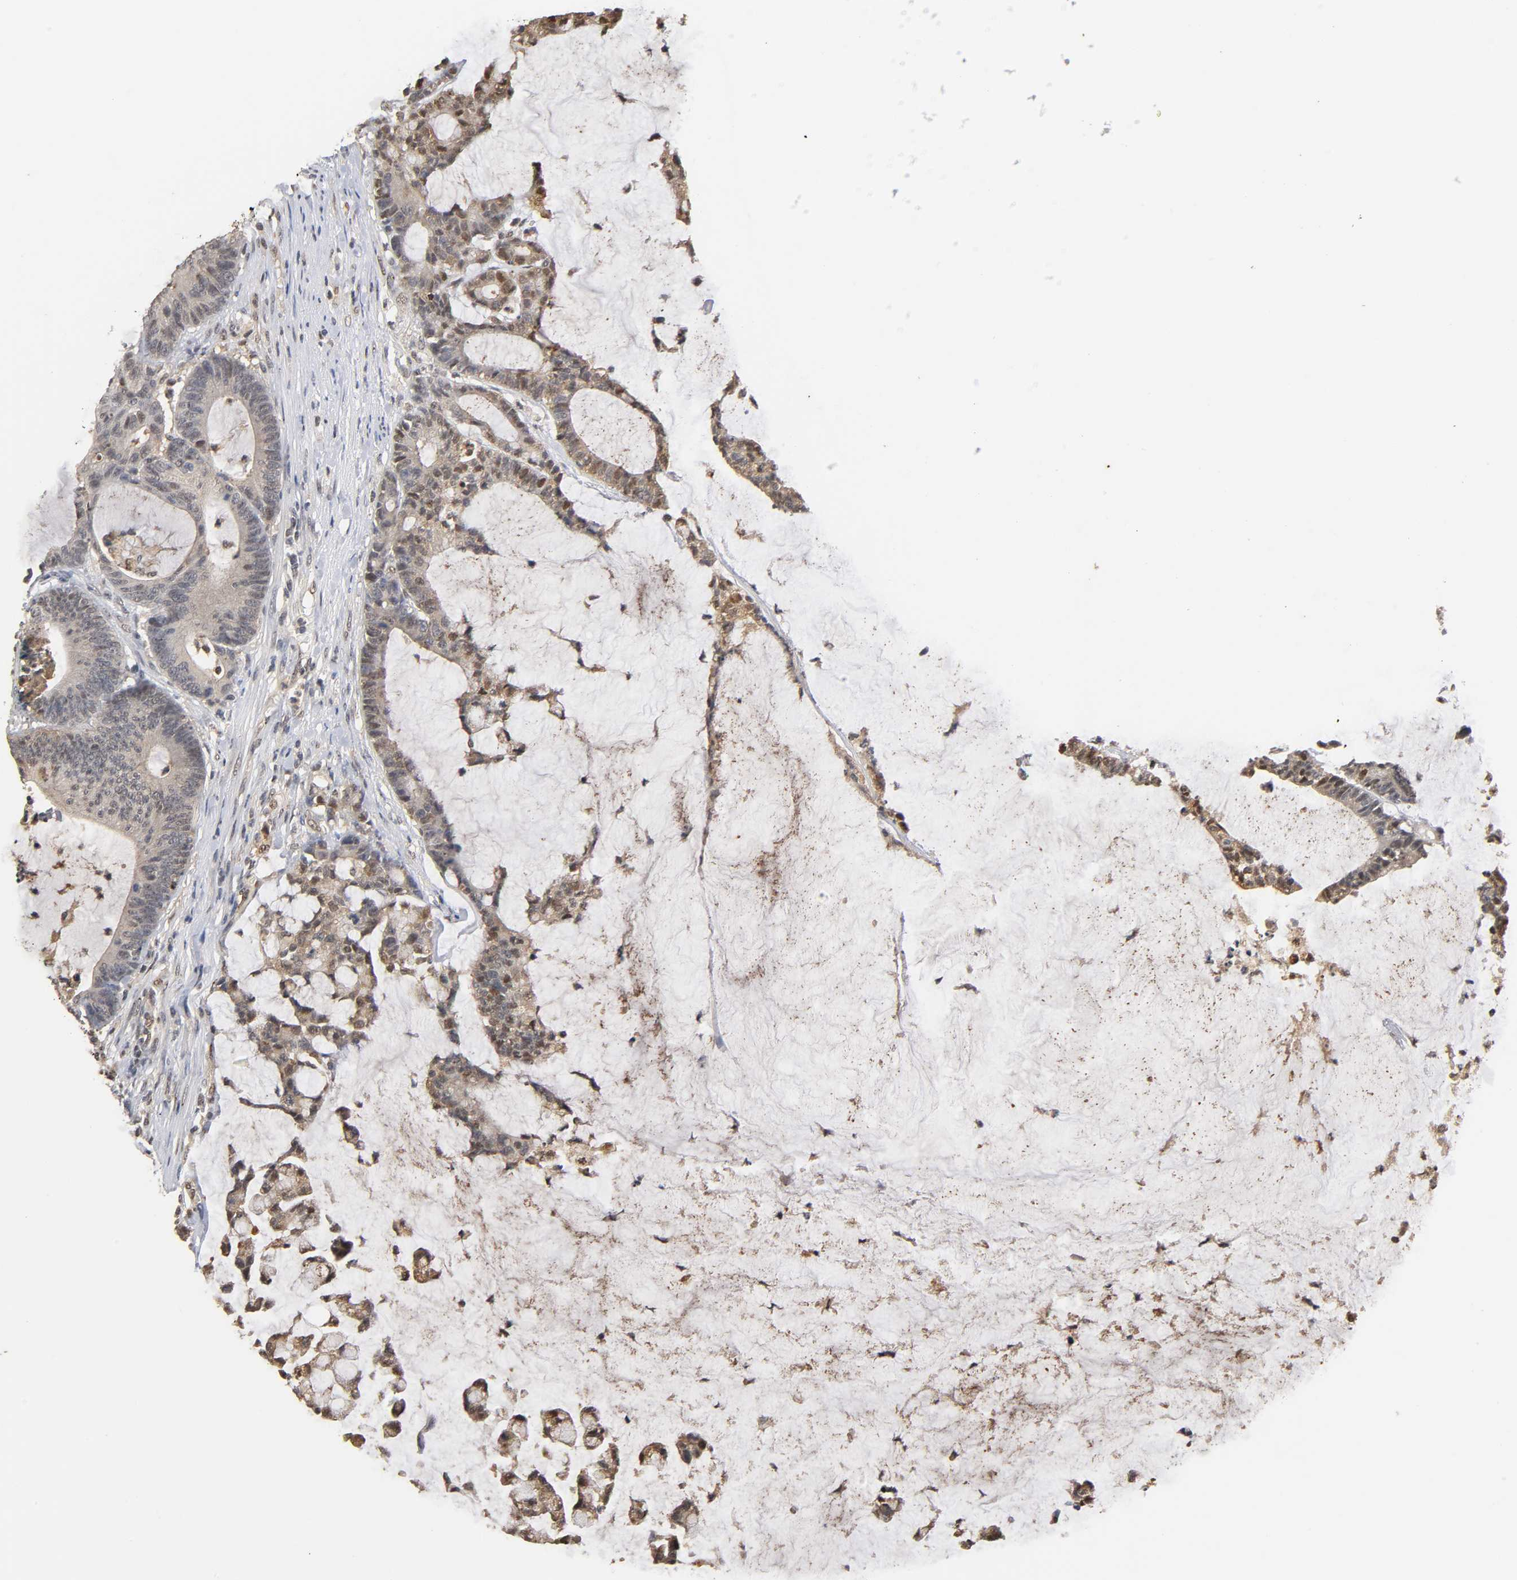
{"staining": {"intensity": "moderate", "quantity": "<25%", "location": "nuclear"}, "tissue": "colorectal cancer", "cell_type": "Tumor cells", "image_type": "cancer", "snomed": [{"axis": "morphology", "description": "Adenocarcinoma, NOS"}, {"axis": "topography", "description": "Colon"}], "caption": "Colorectal cancer was stained to show a protein in brown. There is low levels of moderate nuclear expression in approximately <25% of tumor cells.", "gene": "UBC", "patient": {"sex": "female", "age": 84}}